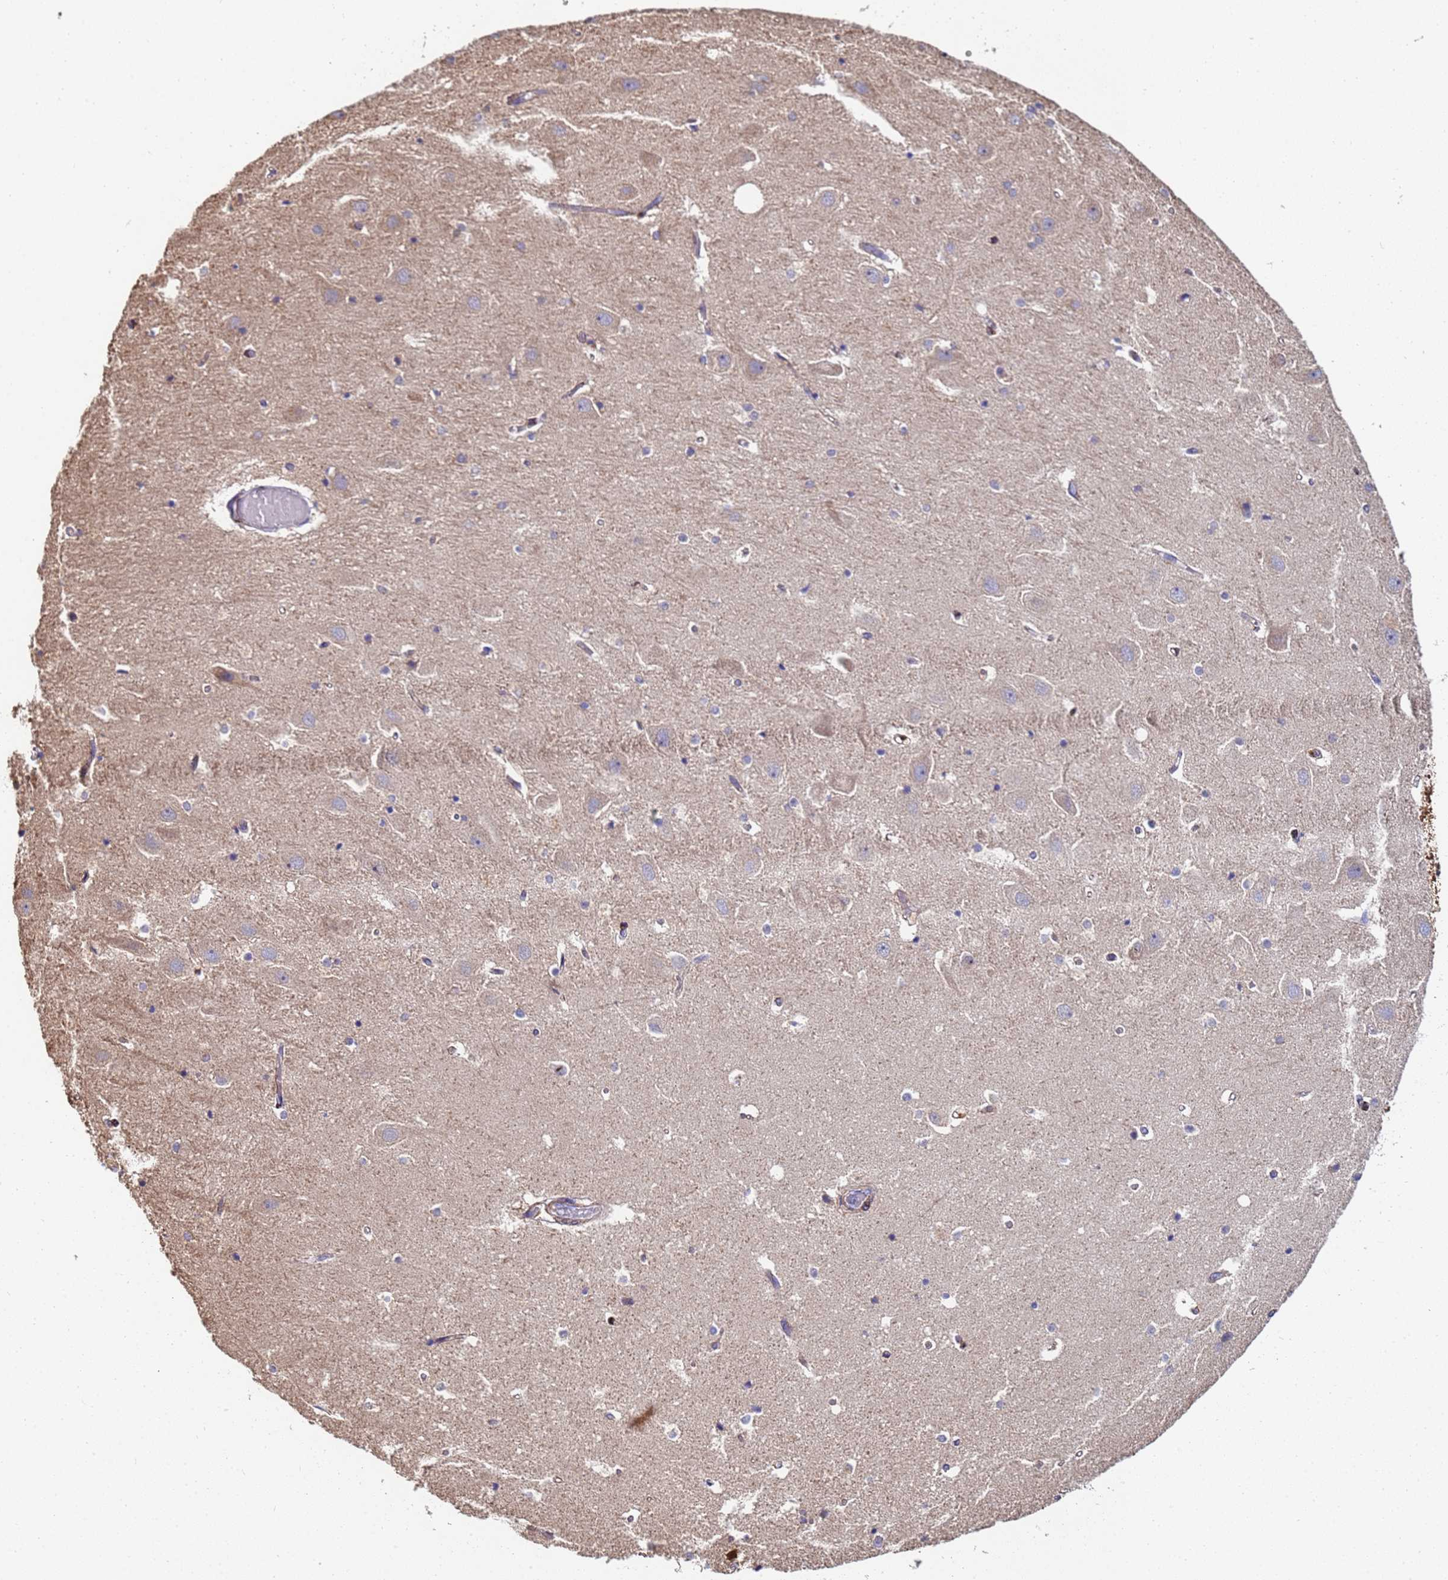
{"staining": {"intensity": "weak", "quantity": "<25%", "location": "cytoplasmic/membranous"}, "tissue": "hippocampus", "cell_type": "Glial cells", "image_type": "normal", "snomed": [{"axis": "morphology", "description": "Normal tissue, NOS"}, {"axis": "topography", "description": "Hippocampus"}], "caption": "The histopathology image exhibits no staining of glial cells in unremarkable hippocampus.", "gene": "C5orf34", "patient": {"sex": "female", "age": 52}}